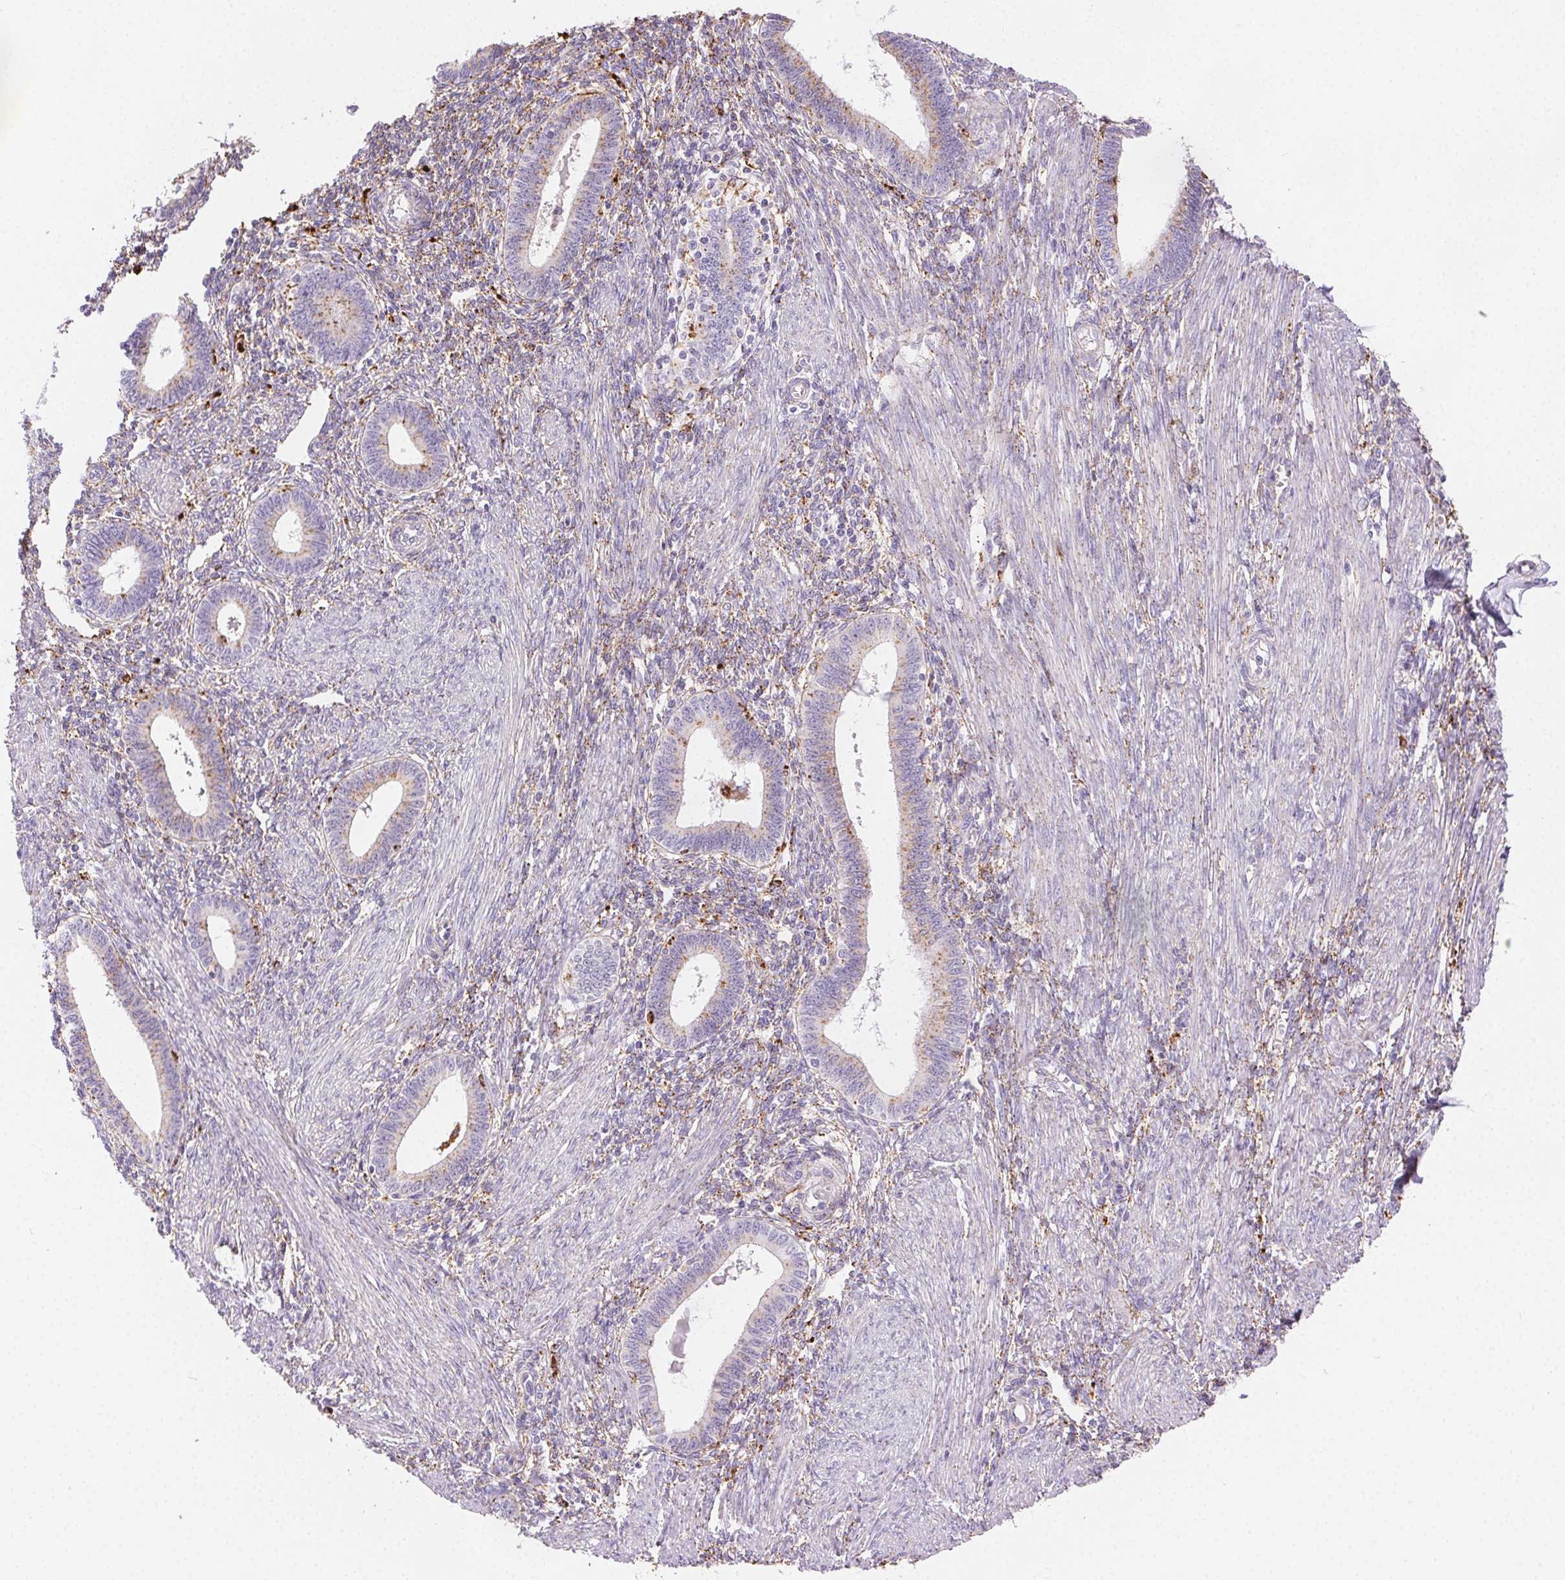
{"staining": {"intensity": "negative", "quantity": "none", "location": "none"}, "tissue": "endometrium", "cell_type": "Cells in endometrial stroma", "image_type": "normal", "snomed": [{"axis": "morphology", "description": "Normal tissue, NOS"}, {"axis": "topography", "description": "Endometrium"}], "caption": "This is a micrograph of IHC staining of normal endometrium, which shows no positivity in cells in endometrial stroma.", "gene": "SCPEP1", "patient": {"sex": "female", "age": 42}}